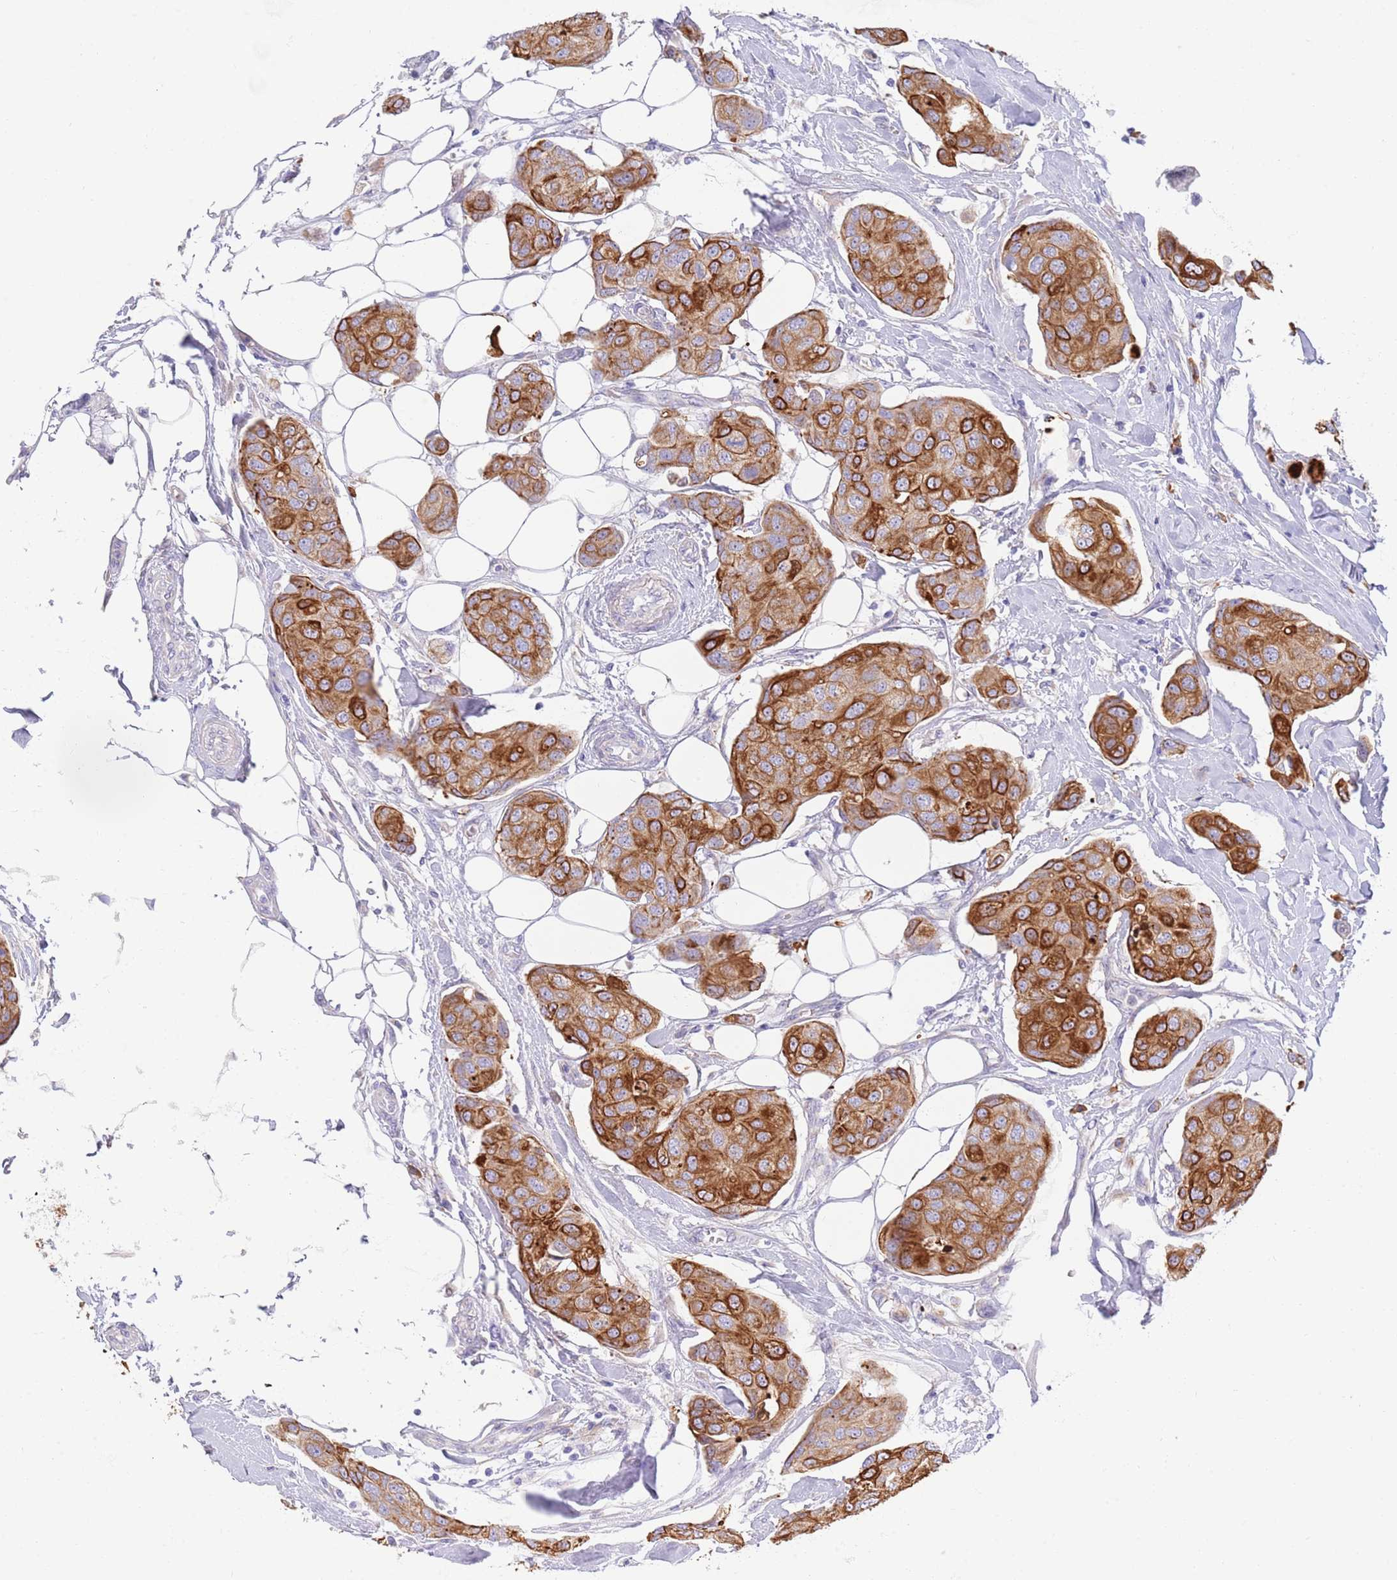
{"staining": {"intensity": "moderate", "quantity": ">75%", "location": "cytoplasmic/membranous"}, "tissue": "breast cancer", "cell_type": "Tumor cells", "image_type": "cancer", "snomed": [{"axis": "morphology", "description": "Duct carcinoma"}, {"axis": "topography", "description": "Breast"}, {"axis": "topography", "description": "Lymph node"}], "caption": "Tumor cells reveal moderate cytoplasmic/membranous staining in about >75% of cells in breast cancer.", "gene": "CCDC149", "patient": {"sex": "female", "age": 80}}